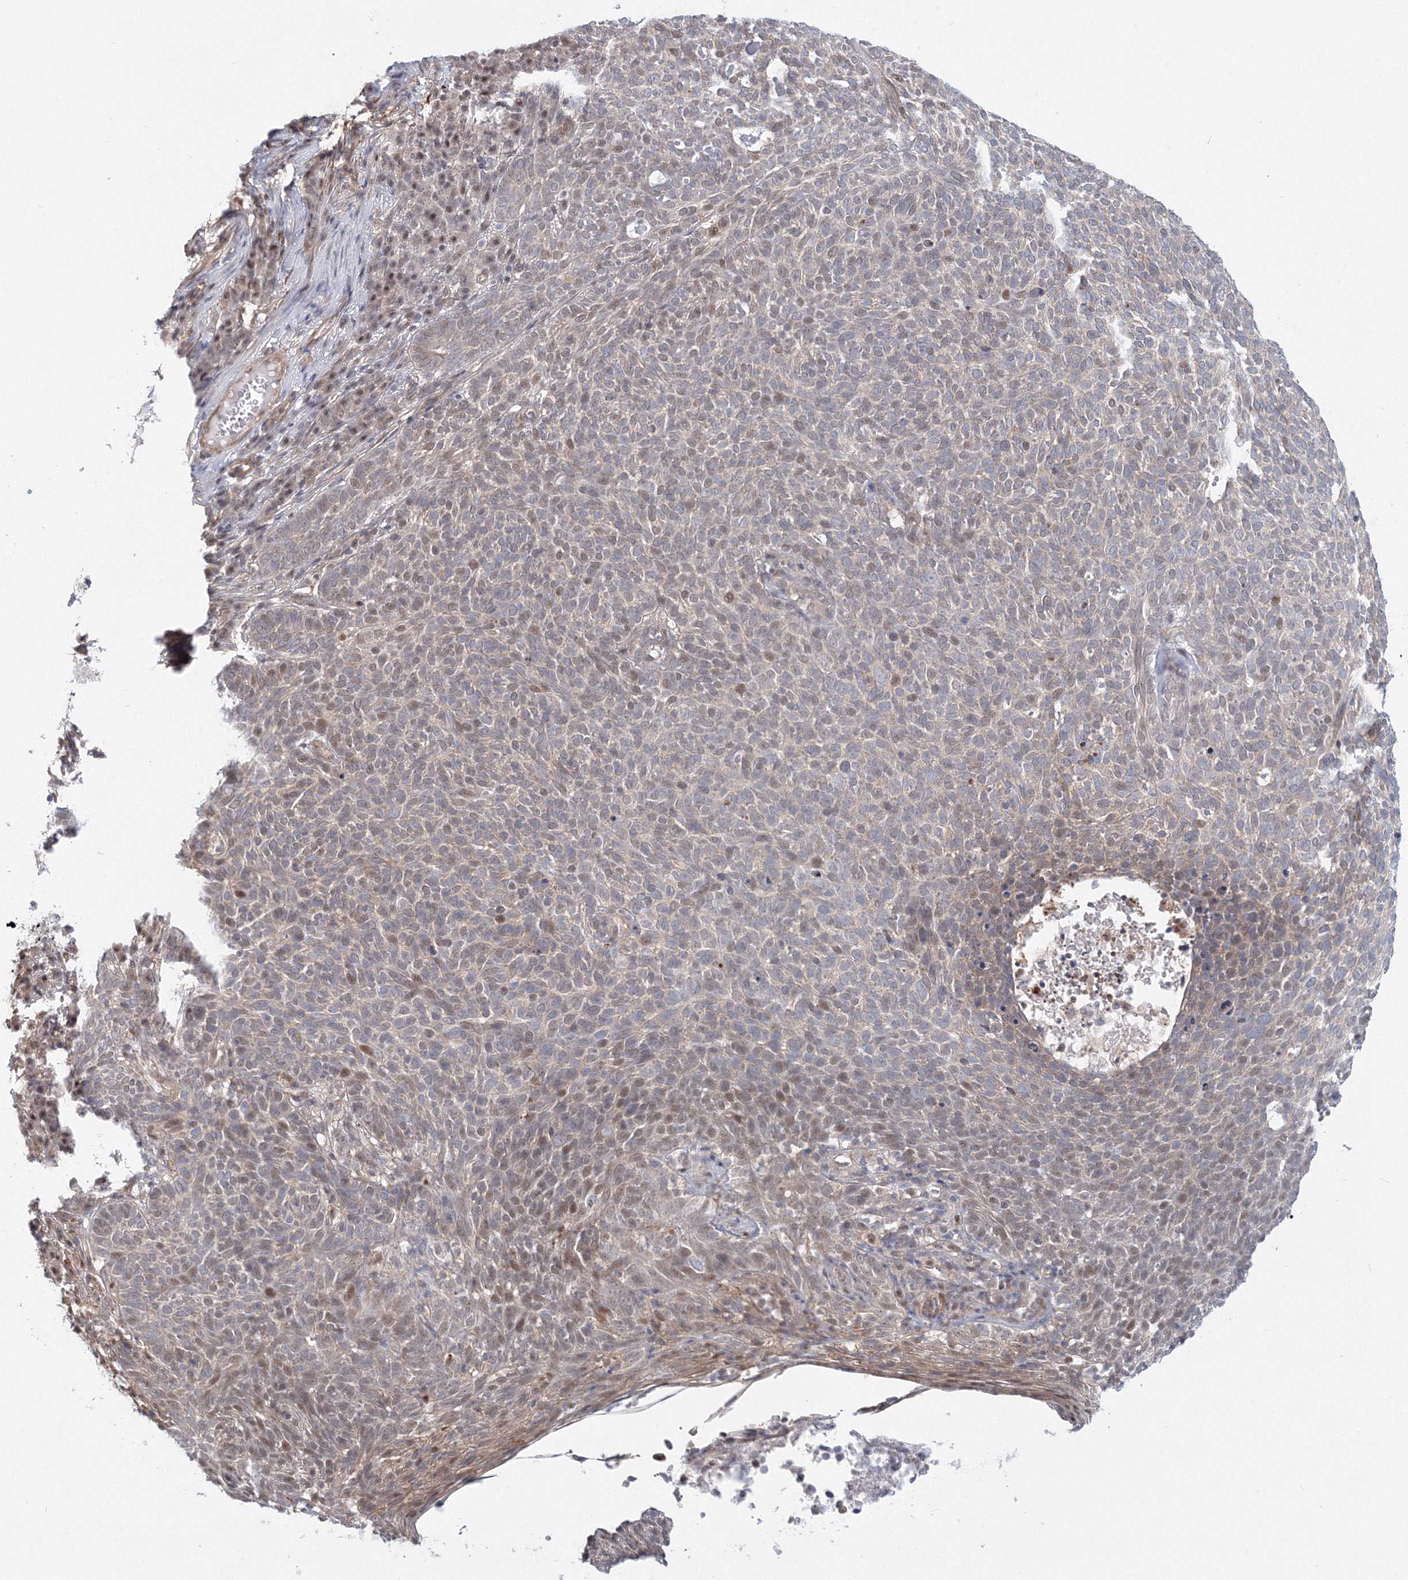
{"staining": {"intensity": "moderate", "quantity": "<25%", "location": "cytoplasmic/membranous,nuclear"}, "tissue": "skin cancer", "cell_type": "Tumor cells", "image_type": "cancer", "snomed": [{"axis": "morphology", "description": "Squamous cell carcinoma, NOS"}, {"axis": "topography", "description": "Skin"}], "caption": "Skin cancer (squamous cell carcinoma) stained with DAB (3,3'-diaminobenzidine) immunohistochemistry reveals low levels of moderate cytoplasmic/membranous and nuclear expression in about <25% of tumor cells. The protein of interest is shown in brown color, while the nuclei are stained blue.", "gene": "ARHGAP21", "patient": {"sex": "female", "age": 90}}